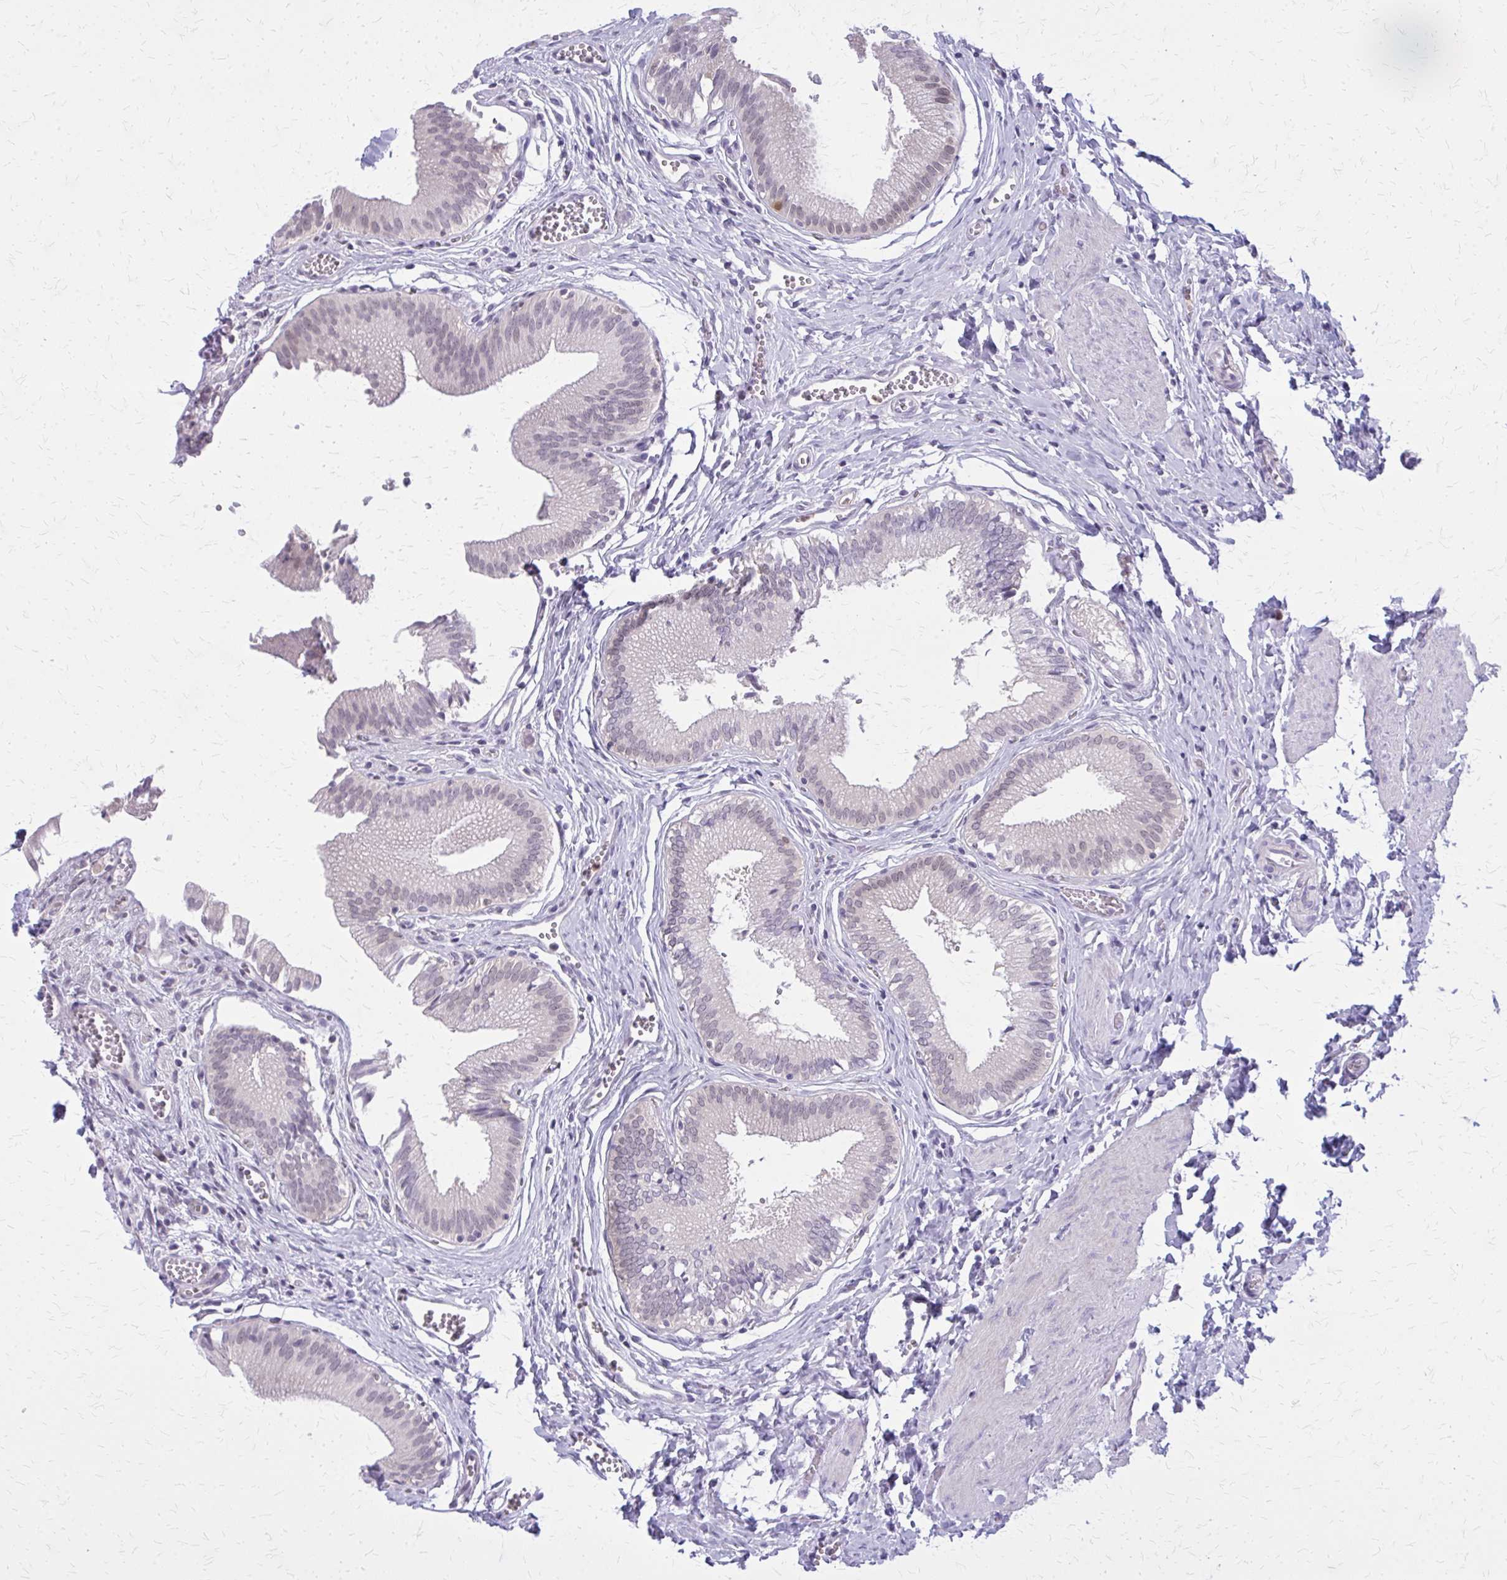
{"staining": {"intensity": "moderate", "quantity": "<25%", "location": "cytoplasmic/membranous,nuclear"}, "tissue": "gallbladder", "cell_type": "Glandular cells", "image_type": "normal", "snomed": [{"axis": "morphology", "description": "Normal tissue, NOS"}, {"axis": "topography", "description": "Gallbladder"}, {"axis": "topography", "description": "Peripheral nerve tissue"}], "caption": "Glandular cells display moderate cytoplasmic/membranous,nuclear positivity in approximately <25% of cells in unremarkable gallbladder. (DAB (3,3'-diaminobenzidine) IHC, brown staining for protein, blue staining for nuclei).", "gene": "GLRX", "patient": {"sex": "male", "age": 17}}